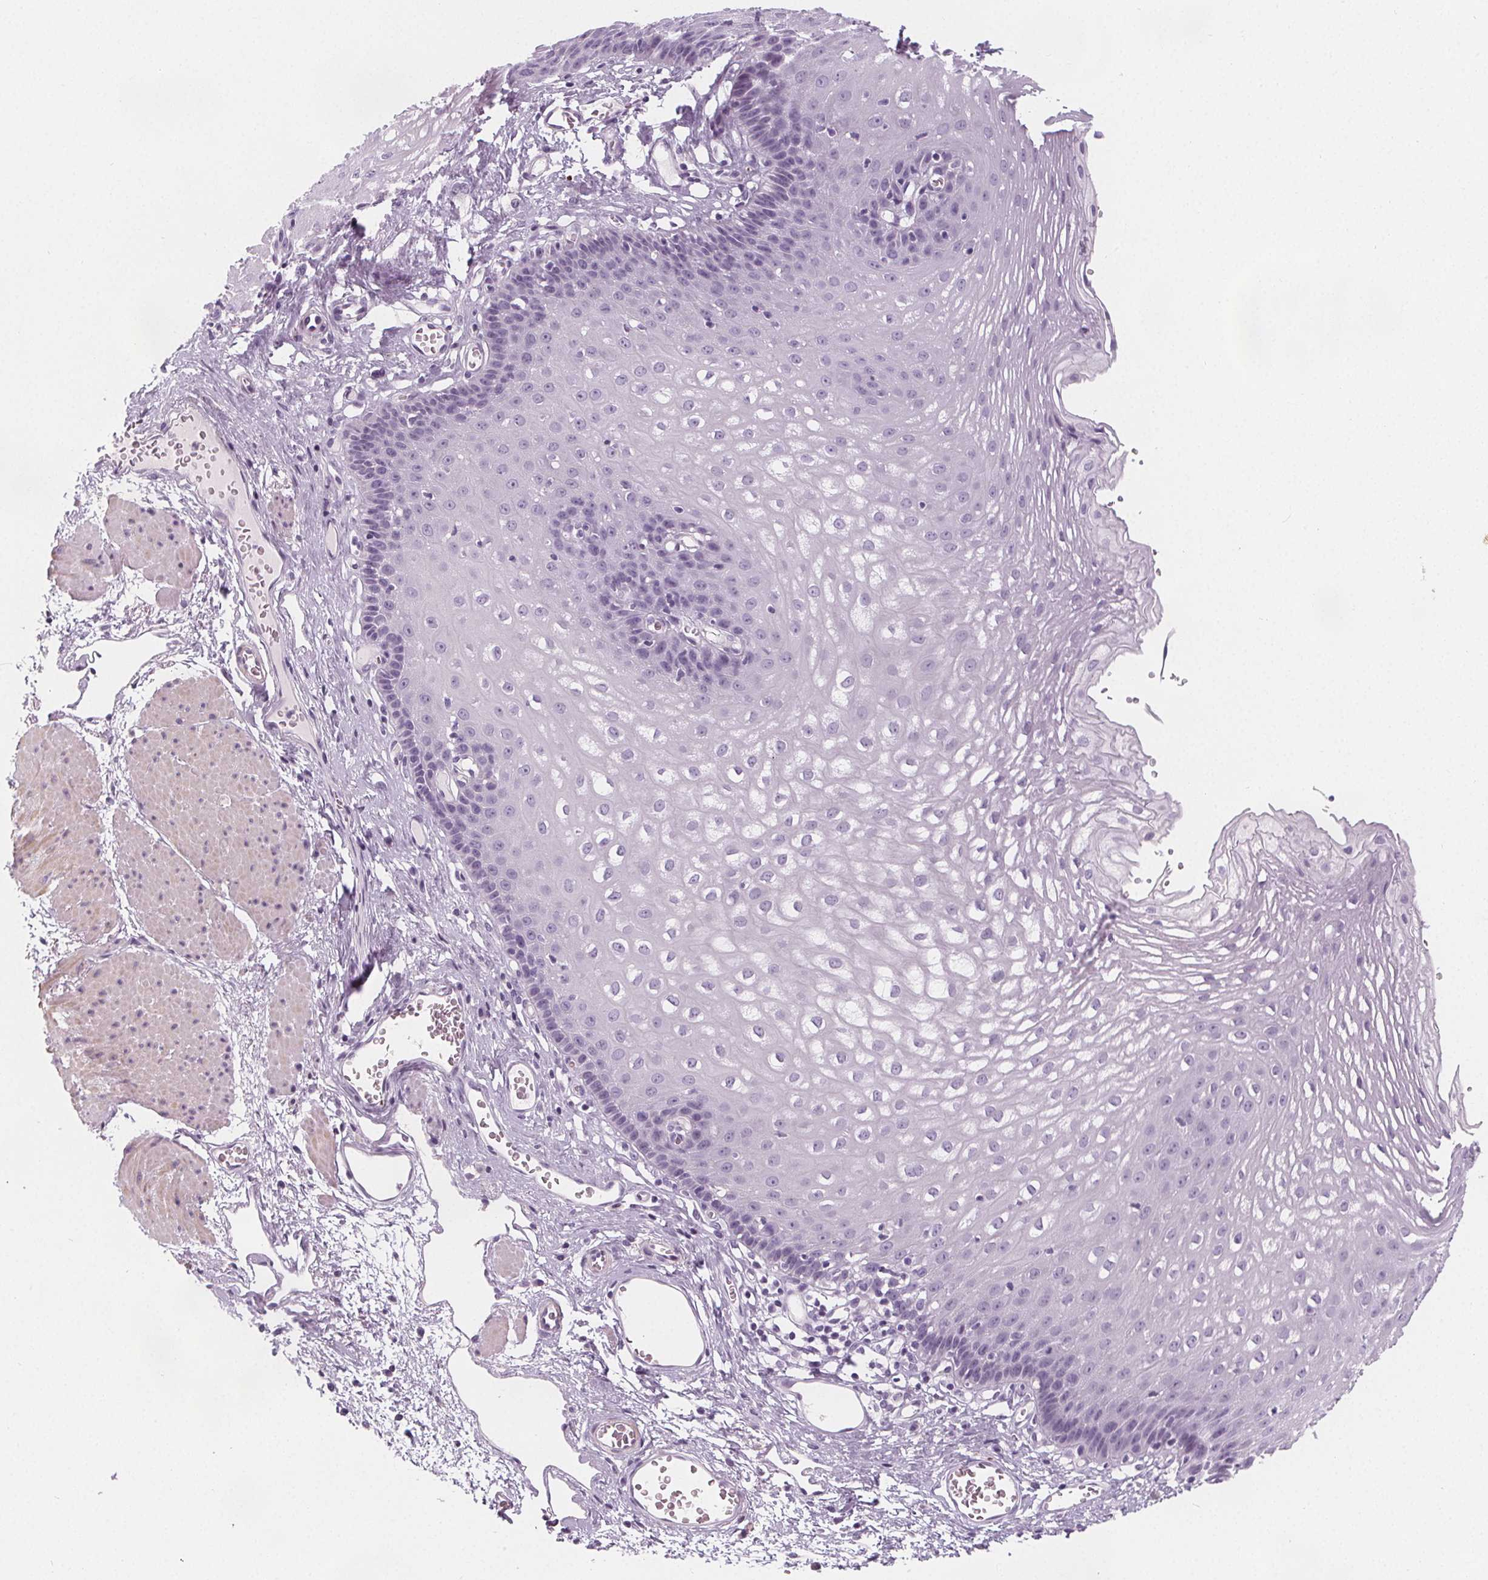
{"staining": {"intensity": "negative", "quantity": "none", "location": "none"}, "tissue": "esophagus", "cell_type": "Squamous epithelial cells", "image_type": "normal", "snomed": [{"axis": "morphology", "description": "Normal tissue, NOS"}, {"axis": "topography", "description": "Esophagus"}], "caption": "Squamous epithelial cells are negative for brown protein staining in benign esophagus. (DAB IHC, high magnification).", "gene": "SLC5A12", "patient": {"sex": "male", "age": 72}}